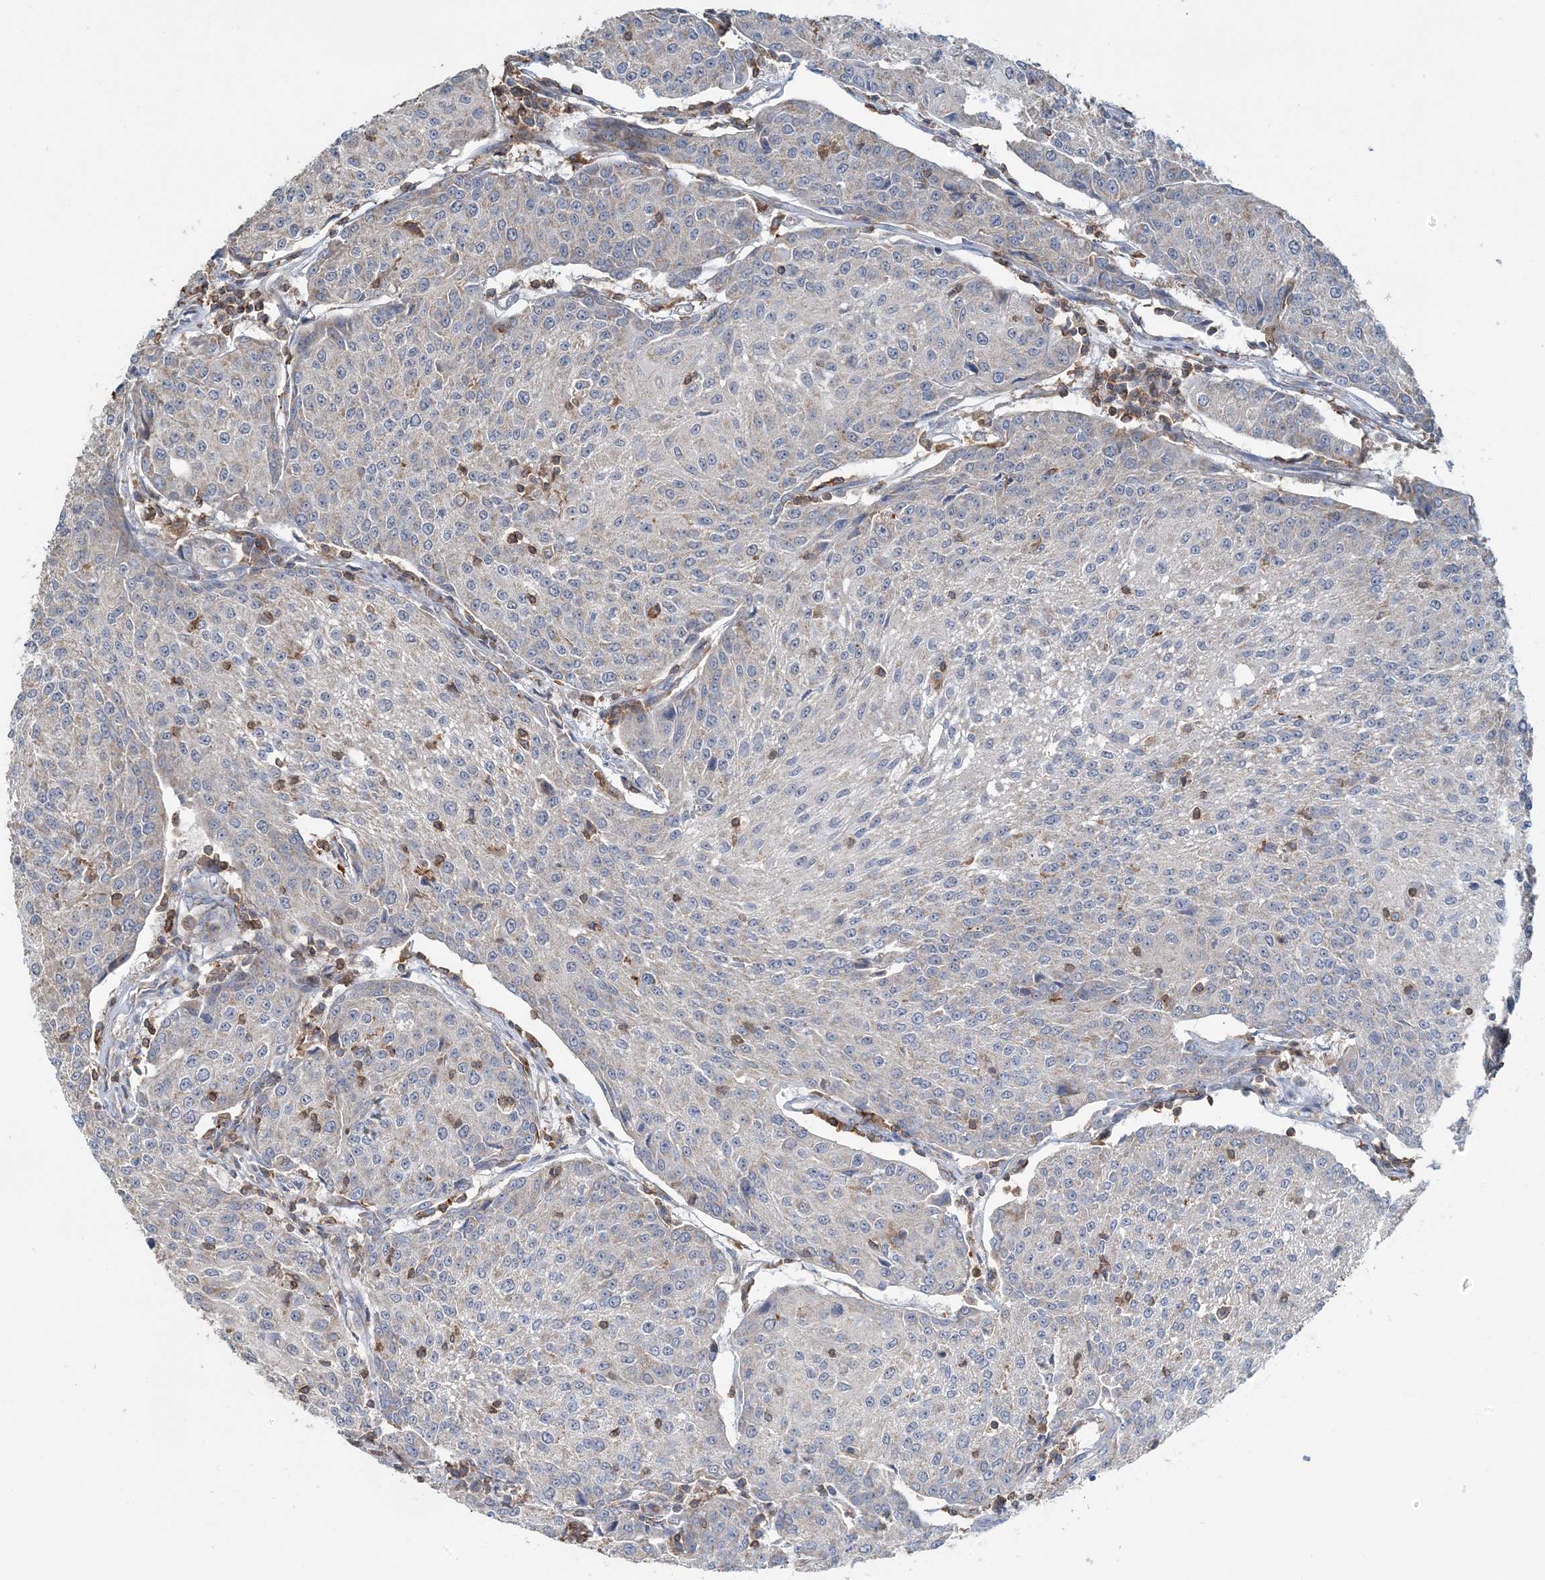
{"staining": {"intensity": "negative", "quantity": "none", "location": "none"}, "tissue": "urothelial cancer", "cell_type": "Tumor cells", "image_type": "cancer", "snomed": [{"axis": "morphology", "description": "Urothelial carcinoma, High grade"}, {"axis": "topography", "description": "Urinary bladder"}], "caption": "Tumor cells are negative for brown protein staining in urothelial cancer. The staining was performed using DAB to visualize the protein expression in brown, while the nuclei were stained in blue with hematoxylin (Magnification: 20x).", "gene": "TMLHE", "patient": {"sex": "female", "age": 85}}